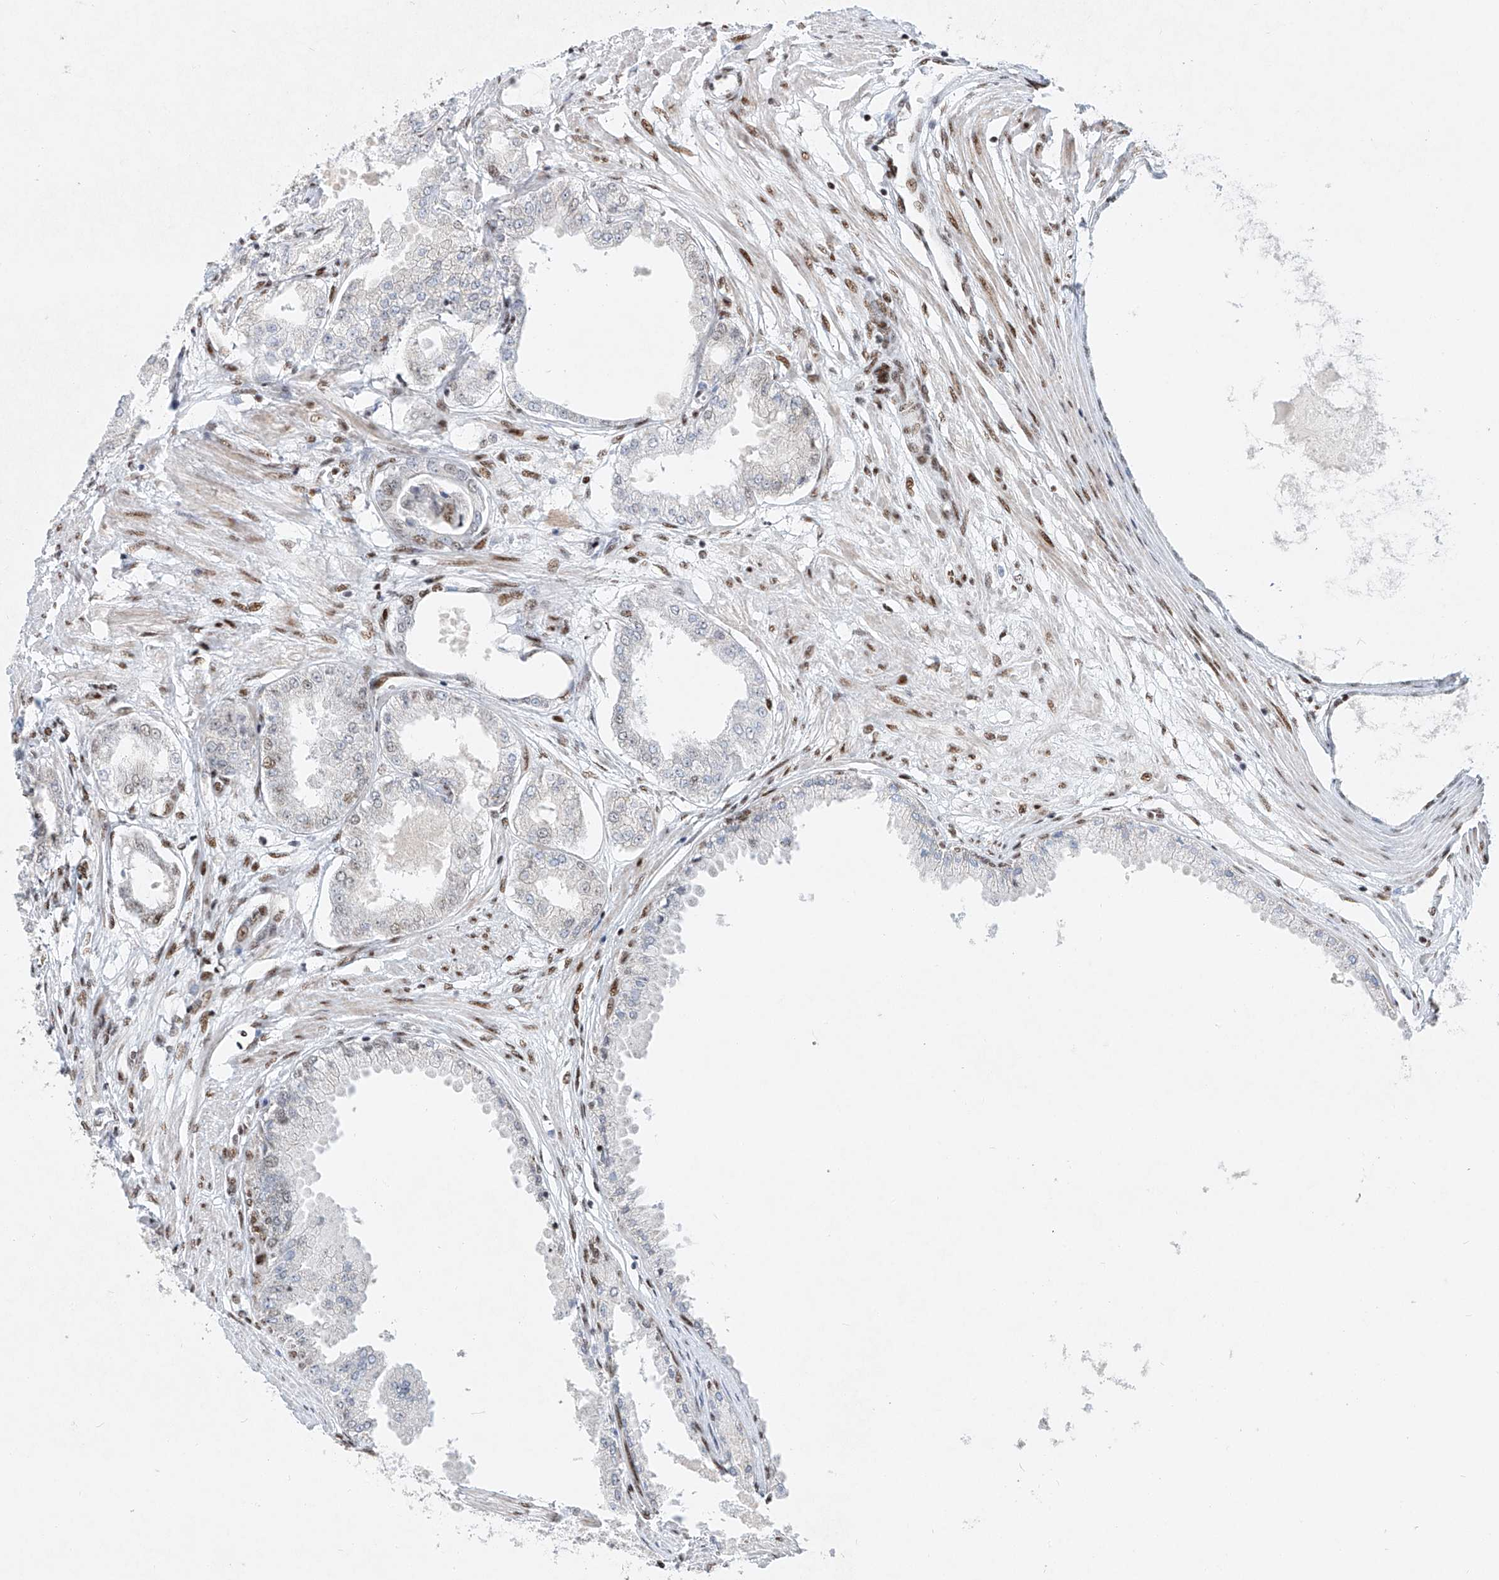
{"staining": {"intensity": "moderate", "quantity": "25%-75%", "location": "nuclear"}, "tissue": "prostate cancer", "cell_type": "Tumor cells", "image_type": "cancer", "snomed": [{"axis": "morphology", "description": "Adenocarcinoma, Low grade"}, {"axis": "topography", "description": "Prostate"}], "caption": "Human adenocarcinoma (low-grade) (prostate) stained with a protein marker shows moderate staining in tumor cells.", "gene": "TAF4", "patient": {"sex": "male", "age": 63}}